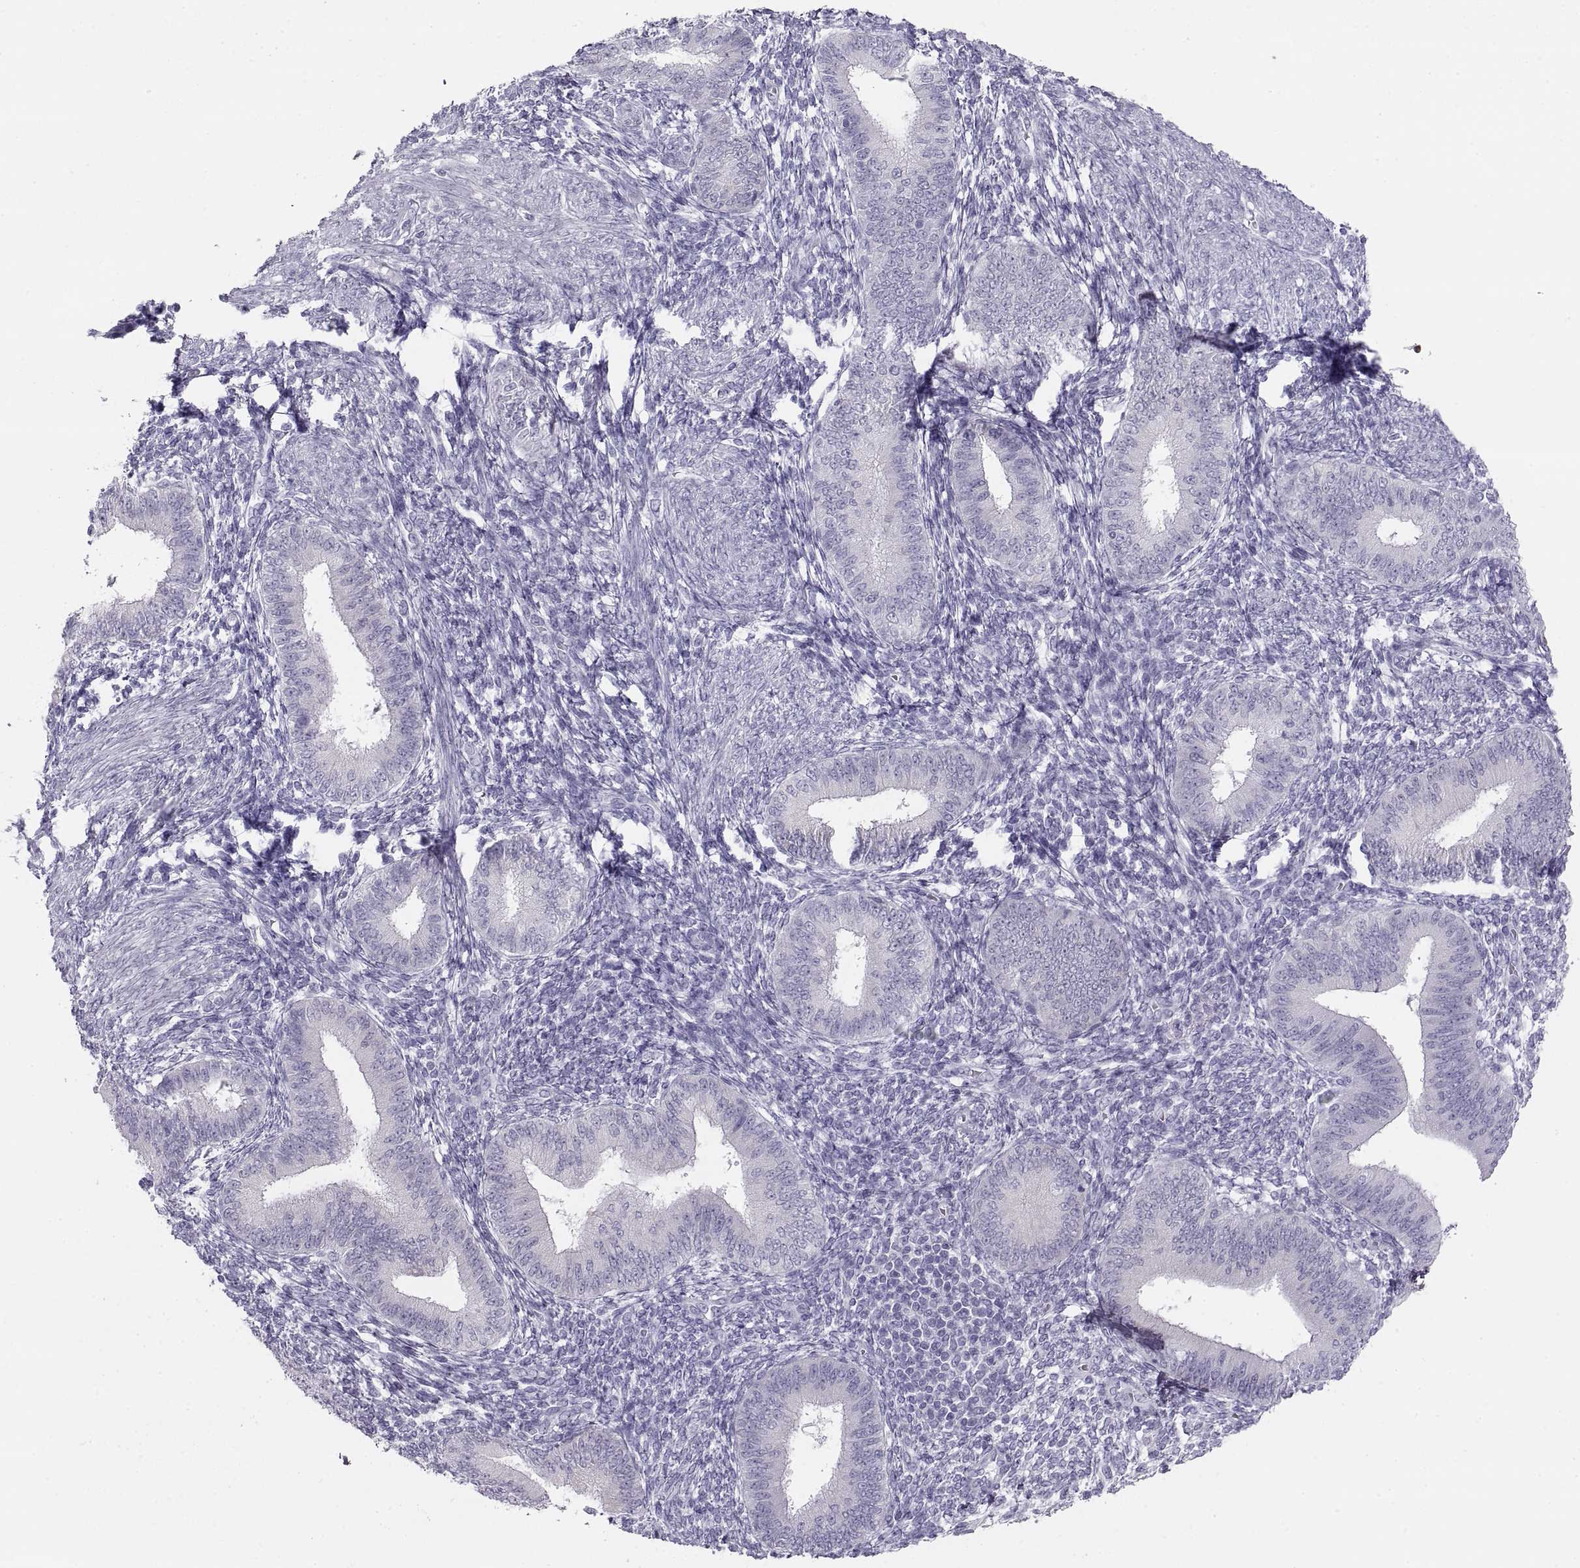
{"staining": {"intensity": "negative", "quantity": "none", "location": "none"}, "tissue": "endometrium", "cell_type": "Cells in endometrial stroma", "image_type": "normal", "snomed": [{"axis": "morphology", "description": "Normal tissue, NOS"}, {"axis": "topography", "description": "Endometrium"}], "caption": "Immunohistochemical staining of unremarkable human endometrium demonstrates no significant positivity in cells in endometrial stroma. (Immunohistochemistry (ihc), brightfield microscopy, high magnification).", "gene": "SEMG1", "patient": {"sex": "female", "age": 39}}